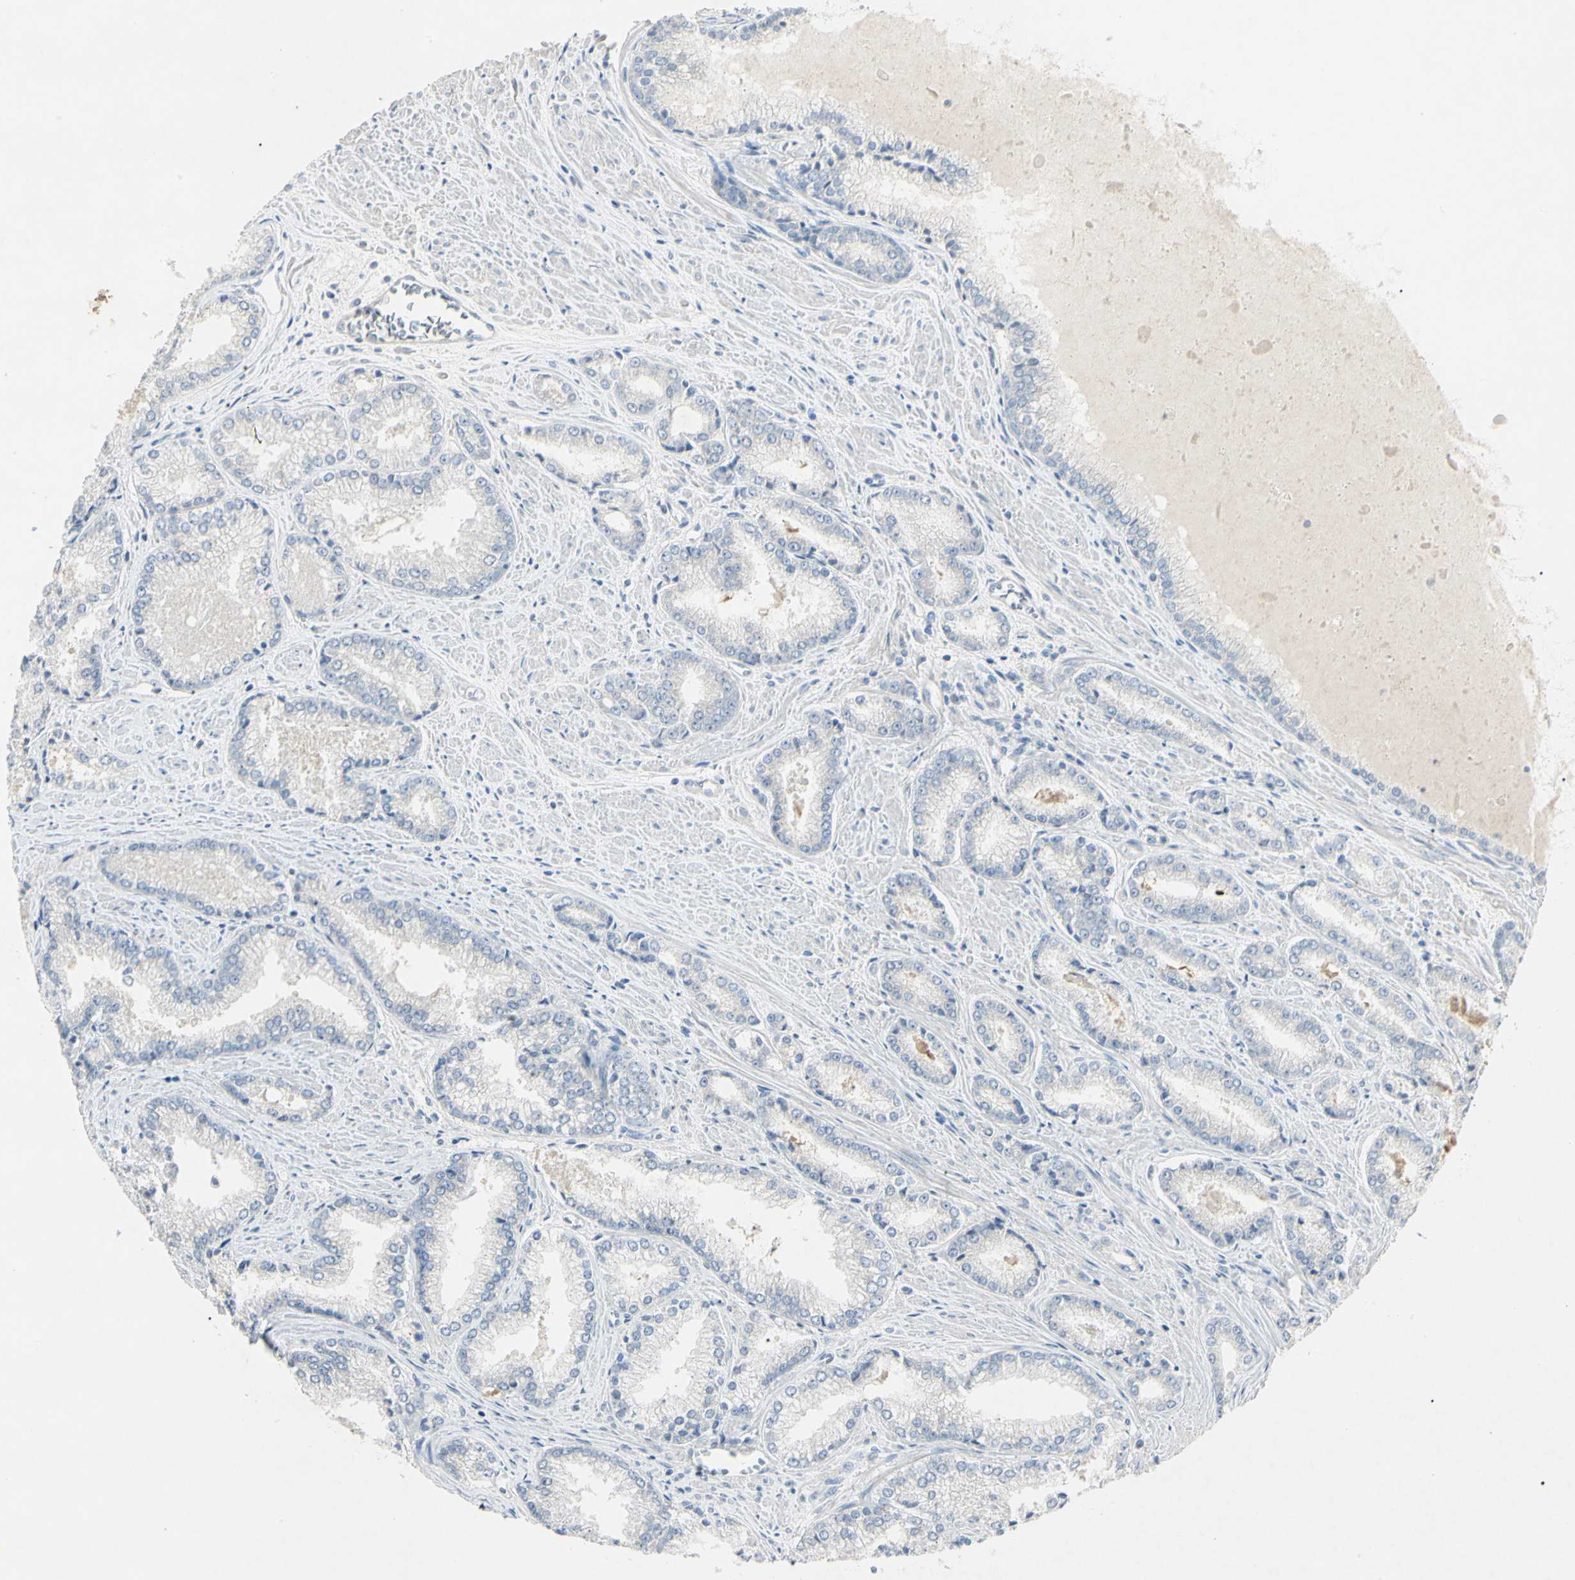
{"staining": {"intensity": "negative", "quantity": "none", "location": "none"}, "tissue": "prostate cancer", "cell_type": "Tumor cells", "image_type": "cancer", "snomed": [{"axis": "morphology", "description": "Adenocarcinoma, Low grade"}, {"axis": "topography", "description": "Prostate"}], "caption": "Tumor cells are negative for brown protein staining in adenocarcinoma (low-grade) (prostate). (DAB (3,3'-diaminobenzidine) IHC, high magnification).", "gene": "PRSS21", "patient": {"sex": "male", "age": 64}}